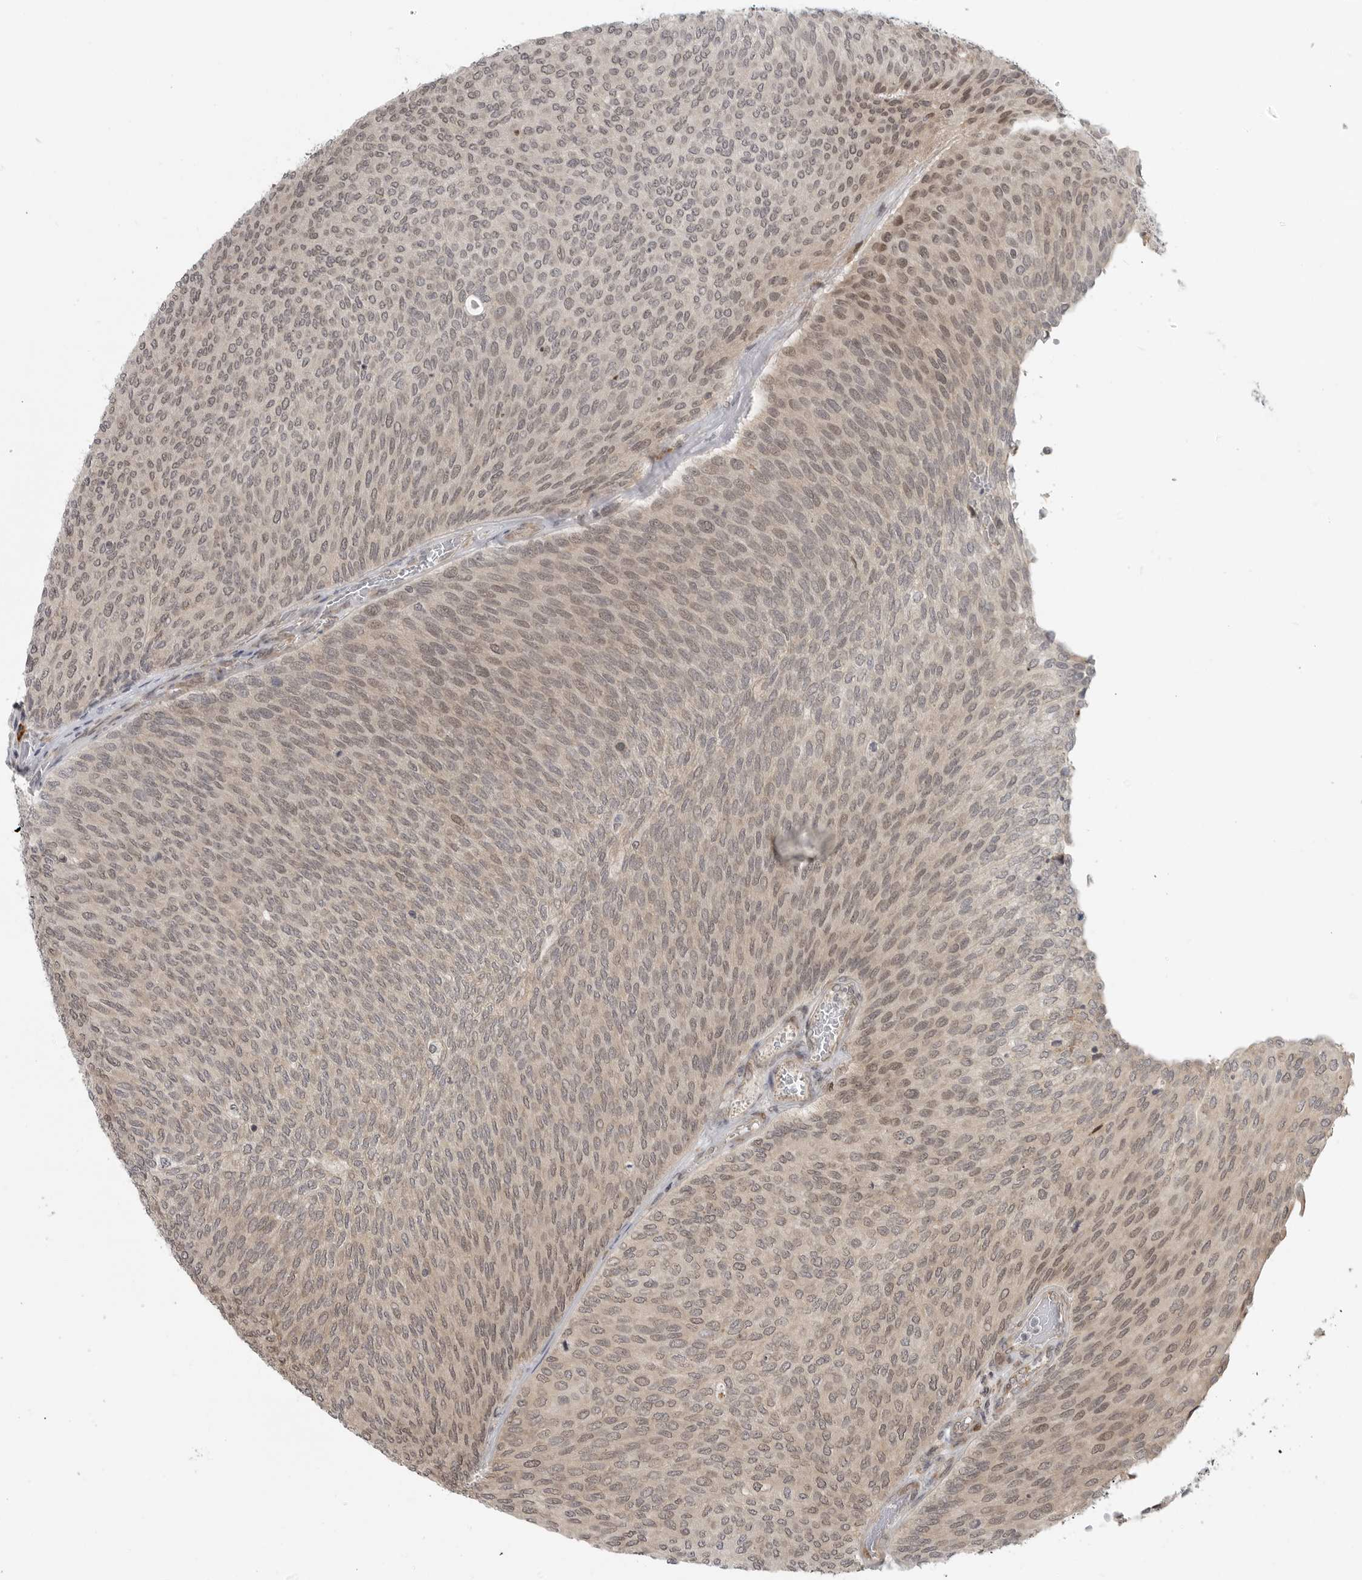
{"staining": {"intensity": "weak", "quantity": ">75%", "location": "cytoplasmic/membranous,nuclear"}, "tissue": "urothelial cancer", "cell_type": "Tumor cells", "image_type": "cancer", "snomed": [{"axis": "morphology", "description": "Urothelial carcinoma, Low grade"}, {"axis": "topography", "description": "Urinary bladder"}], "caption": "Weak cytoplasmic/membranous and nuclear protein positivity is appreciated in approximately >75% of tumor cells in urothelial carcinoma (low-grade).", "gene": "CEP295NL", "patient": {"sex": "female", "age": 79}}